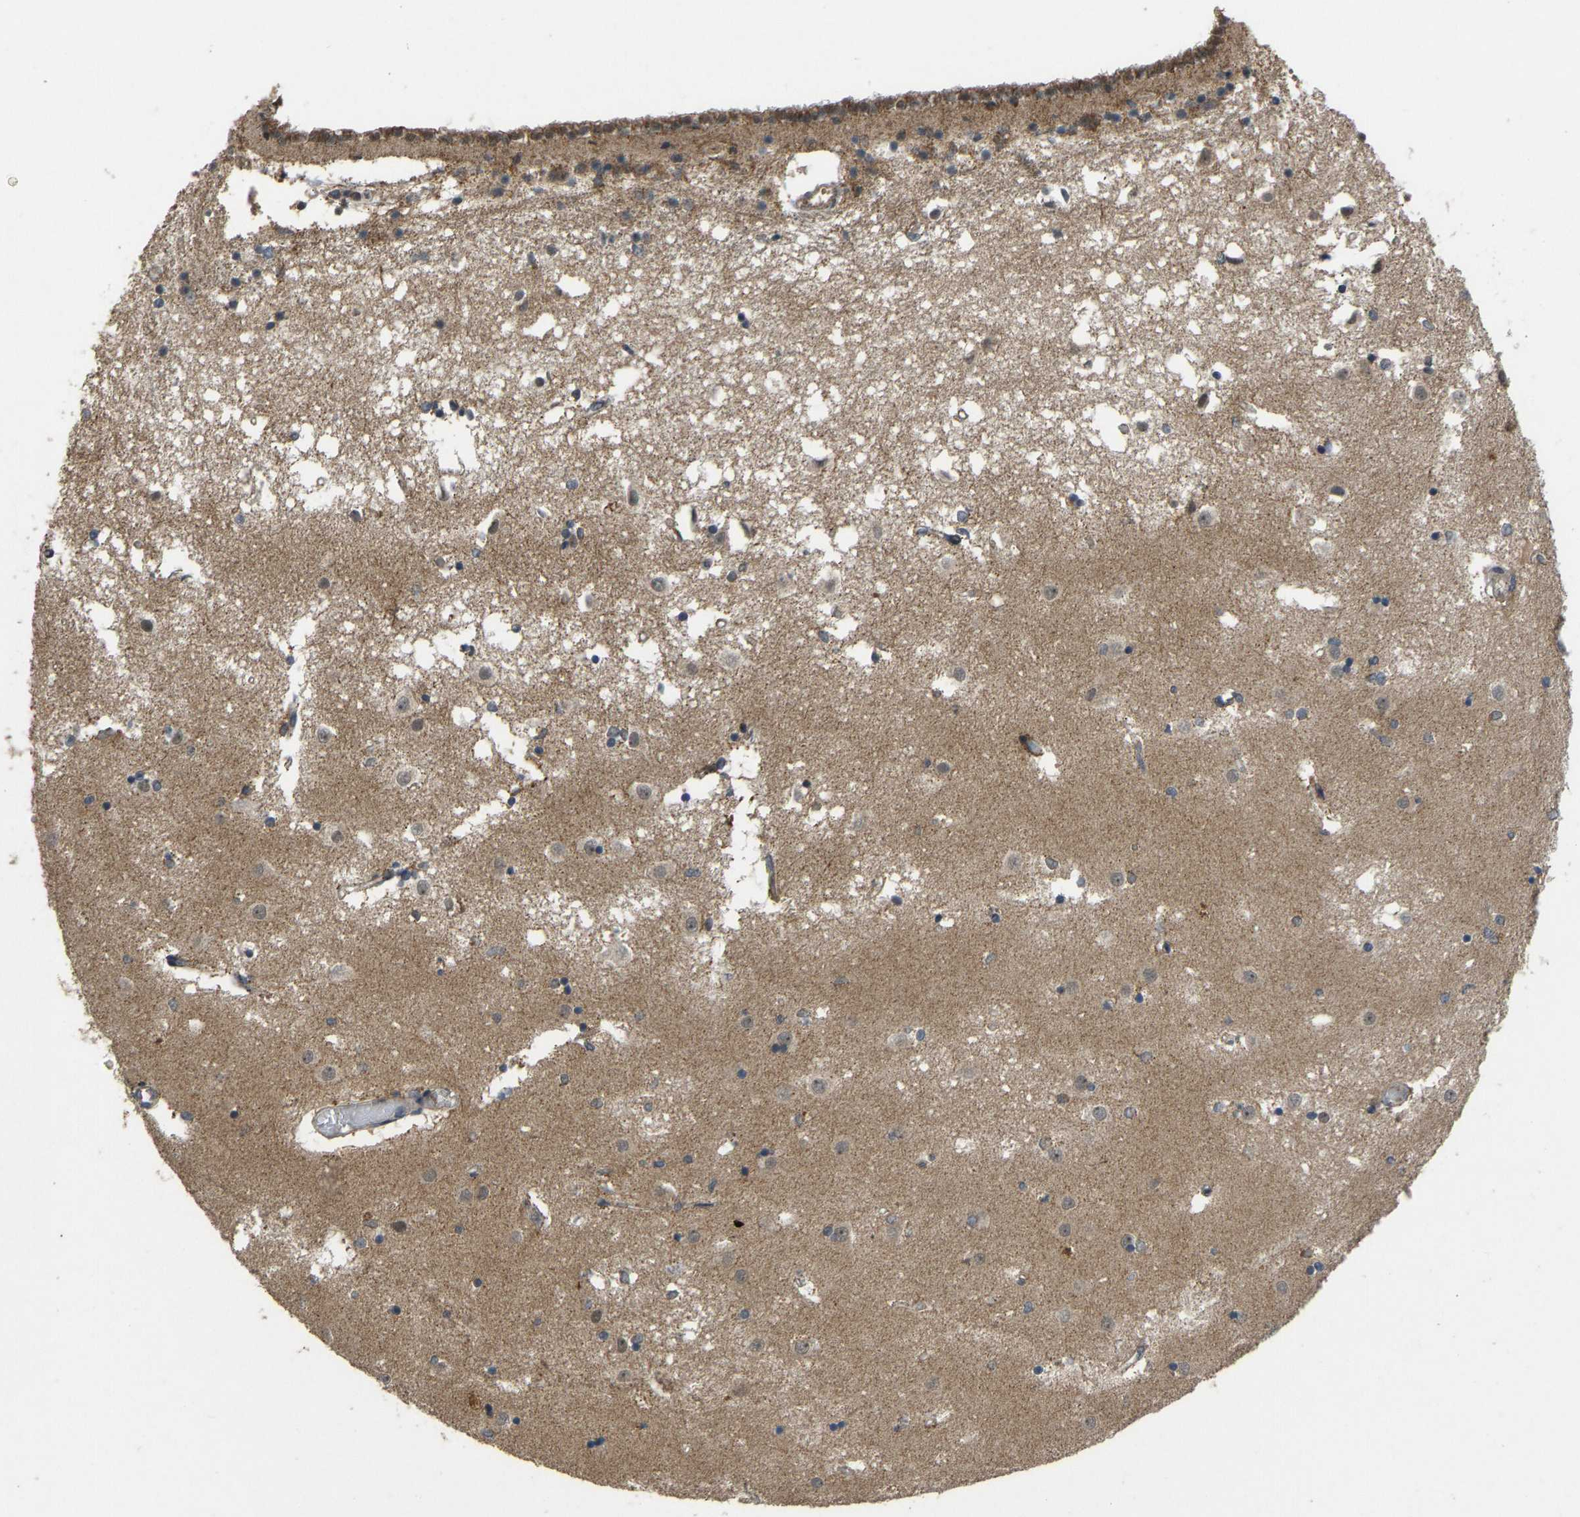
{"staining": {"intensity": "moderate", "quantity": "25%-75%", "location": "cytoplasmic/membranous"}, "tissue": "caudate", "cell_type": "Glial cells", "image_type": "normal", "snomed": [{"axis": "morphology", "description": "Normal tissue, NOS"}, {"axis": "topography", "description": "Lateral ventricle wall"}], "caption": "Human caudate stained for a protein (brown) demonstrates moderate cytoplasmic/membranous positive expression in about 25%-75% of glial cells.", "gene": "ACADS", "patient": {"sex": "male", "age": 45}}